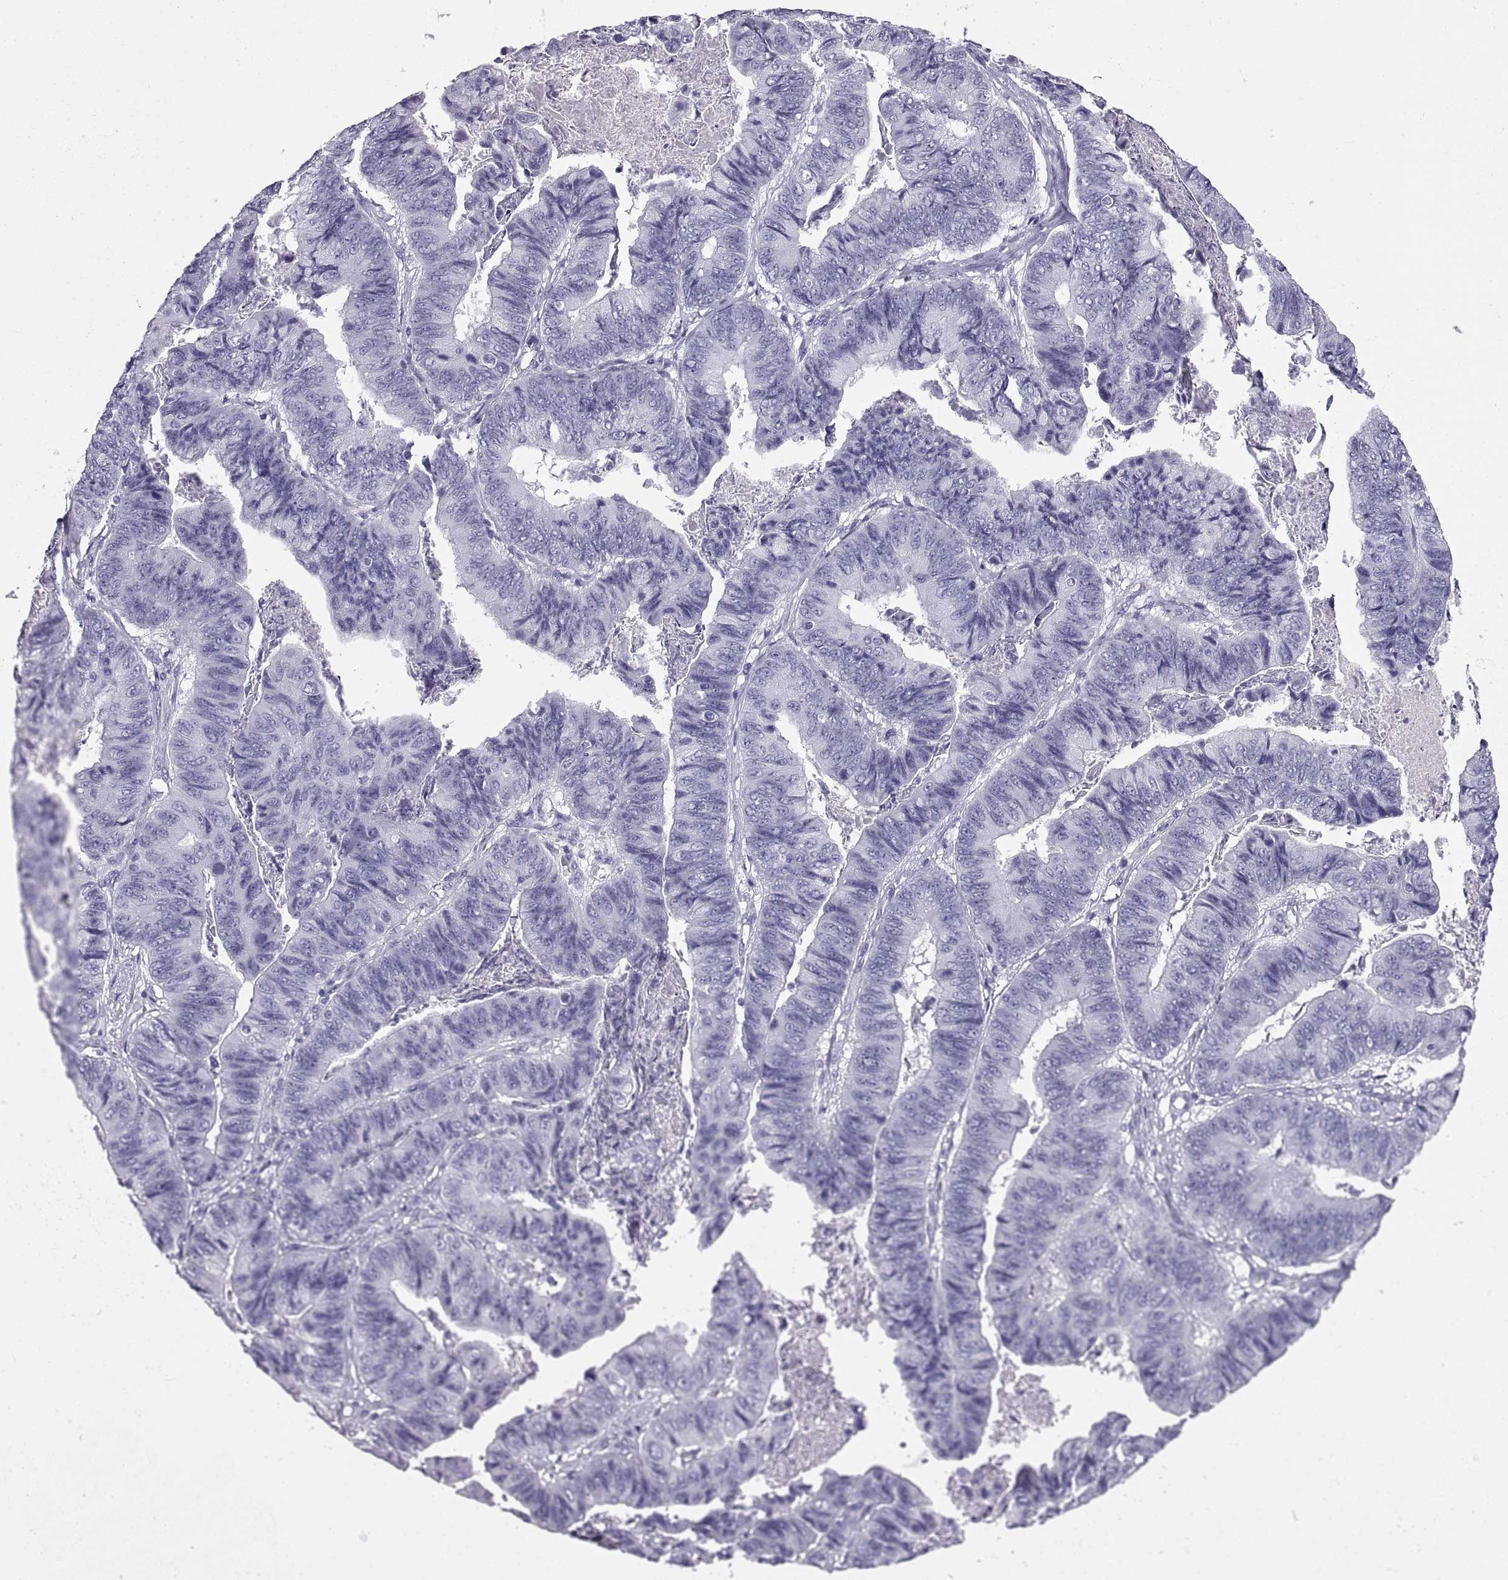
{"staining": {"intensity": "negative", "quantity": "none", "location": "none"}, "tissue": "stomach cancer", "cell_type": "Tumor cells", "image_type": "cancer", "snomed": [{"axis": "morphology", "description": "Adenocarcinoma, NOS"}, {"axis": "topography", "description": "Stomach, lower"}], "caption": "Protein analysis of stomach adenocarcinoma demonstrates no significant expression in tumor cells.", "gene": "RLBP1", "patient": {"sex": "male", "age": 77}}